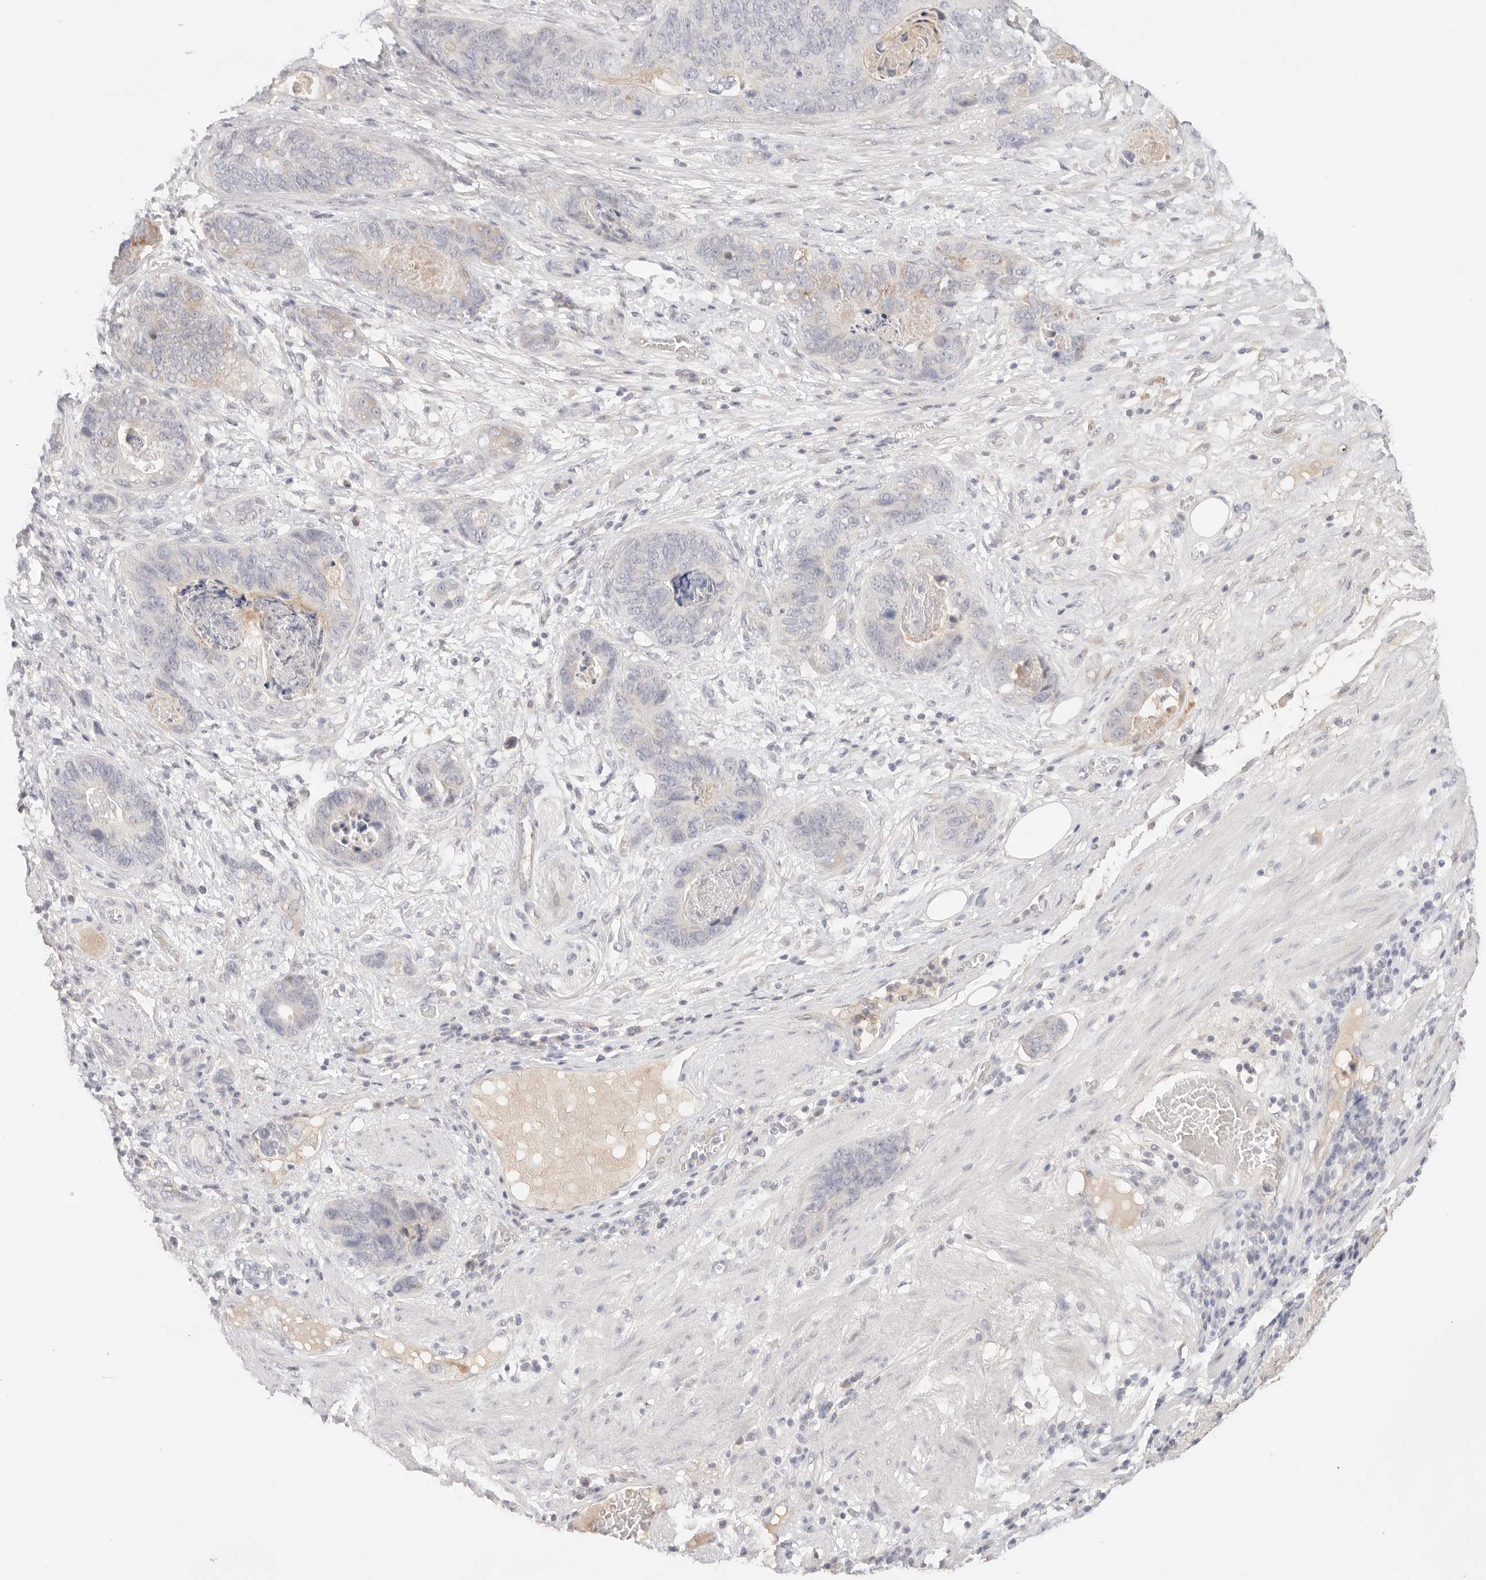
{"staining": {"intensity": "negative", "quantity": "none", "location": "none"}, "tissue": "stomach cancer", "cell_type": "Tumor cells", "image_type": "cancer", "snomed": [{"axis": "morphology", "description": "Normal tissue, NOS"}, {"axis": "morphology", "description": "Adenocarcinoma, NOS"}, {"axis": "topography", "description": "Stomach"}], "caption": "This is an IHC photomicrograph of human stomach cancer. There is no staining in tumor cells.", "gene": "SPHK1", "patient": {"sex": "female", "age": 89}}